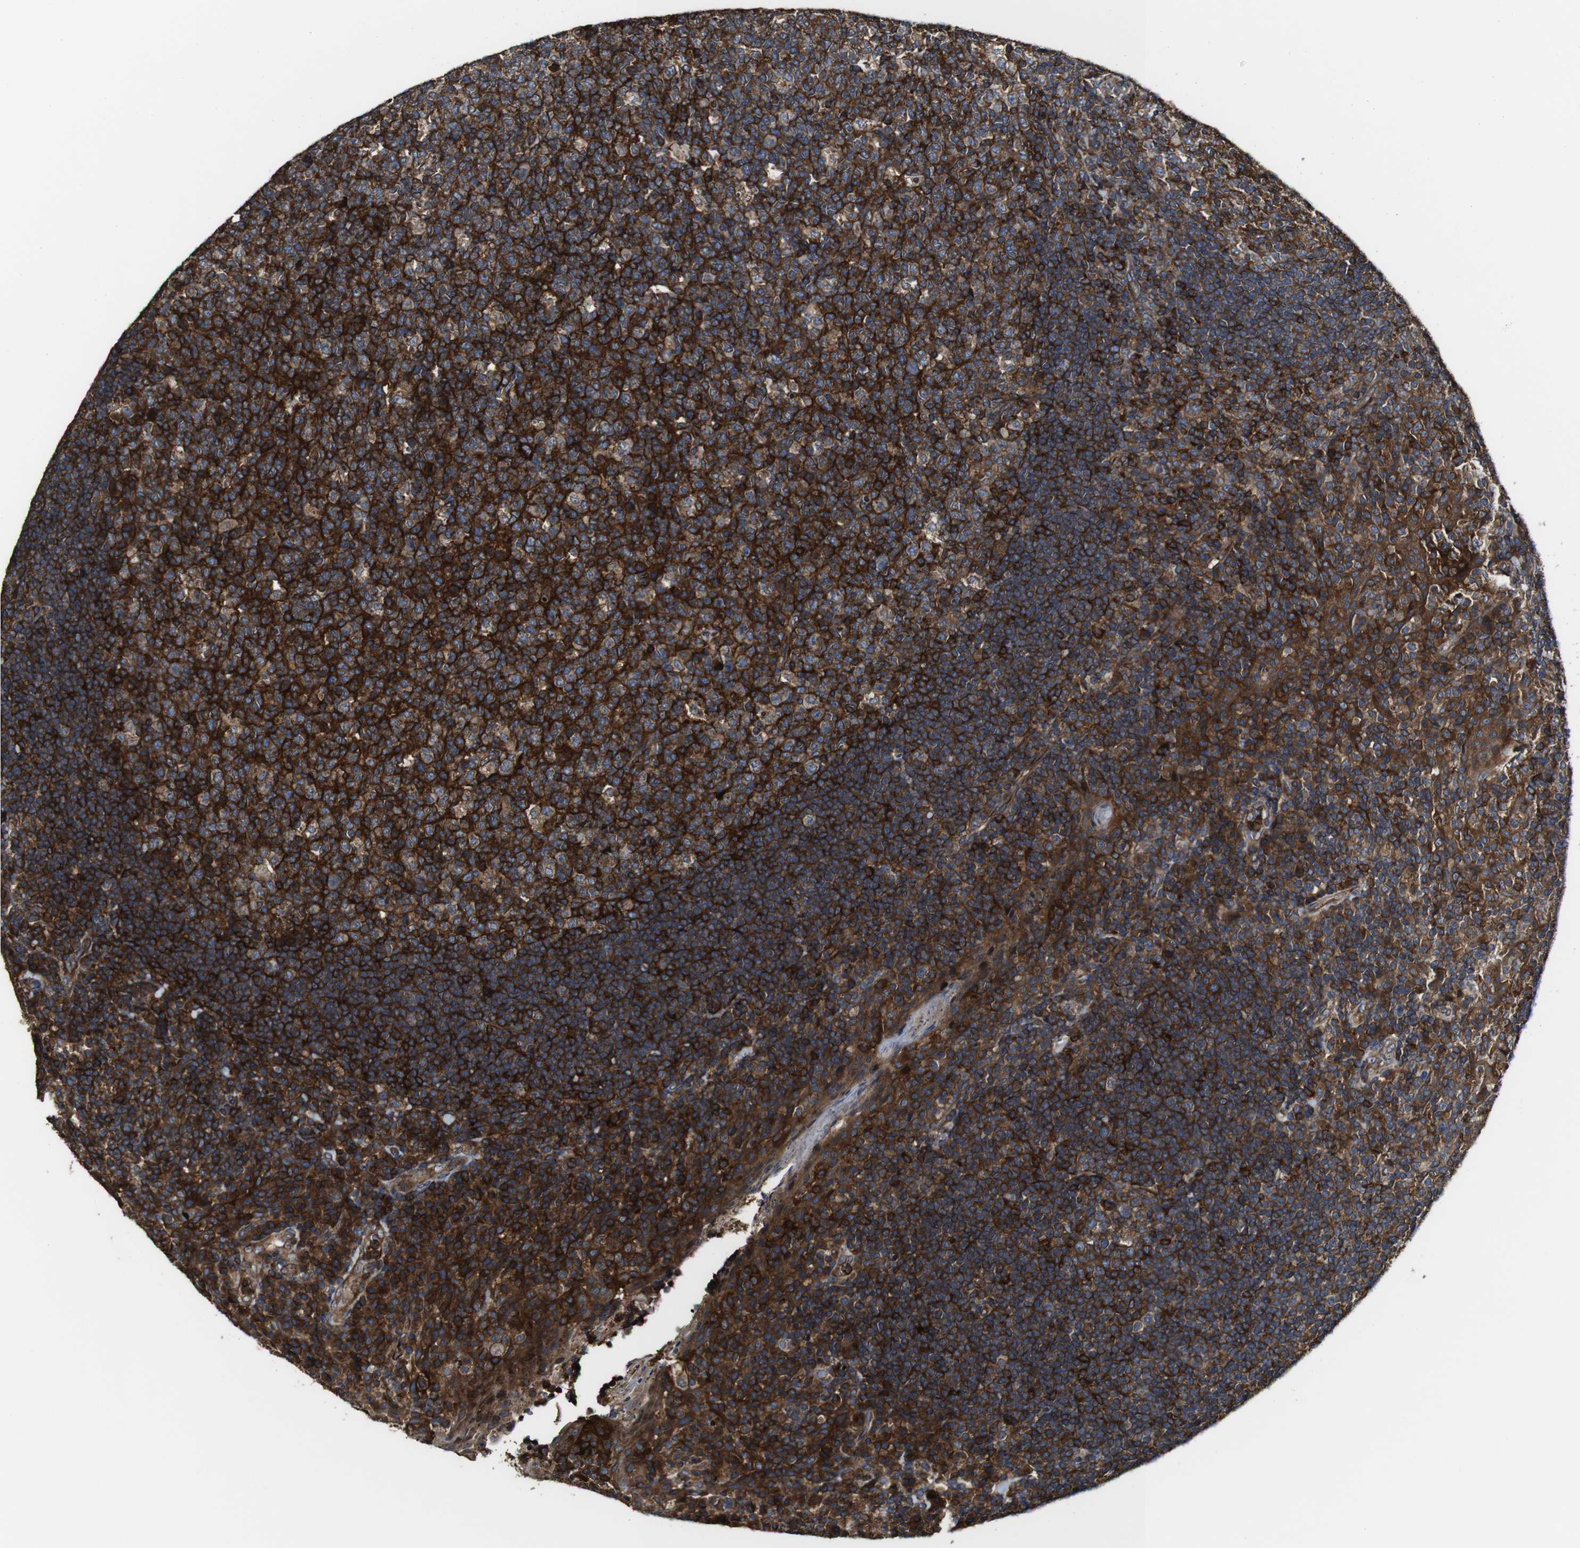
{"staining": {"intensity": "strong", "quantity": ">75%", "location": "cytoplasmic/membranous"}, "tissue": "tonsil", "cell_type": "Germinal center cells", "image_type": "normal", "snomed": [{"axis": "morphology", "description": "Normal tissue, NOS"}, {"axis": "topography", "description": "Tonsil"}], "caption": "Tonsil stained with immunohistochemistry (IHC) reveals strong cytoplasmic/membranous expression in approximately >75% of germinal center cells. Using DAB (3,3'-diaminobenzidine) (brown) and hematoxylin (blue) stains, captured at high magnification using brightfield microscopy.", "gene": "TNIK", "patient": {"sex": "male", "age": 17}}